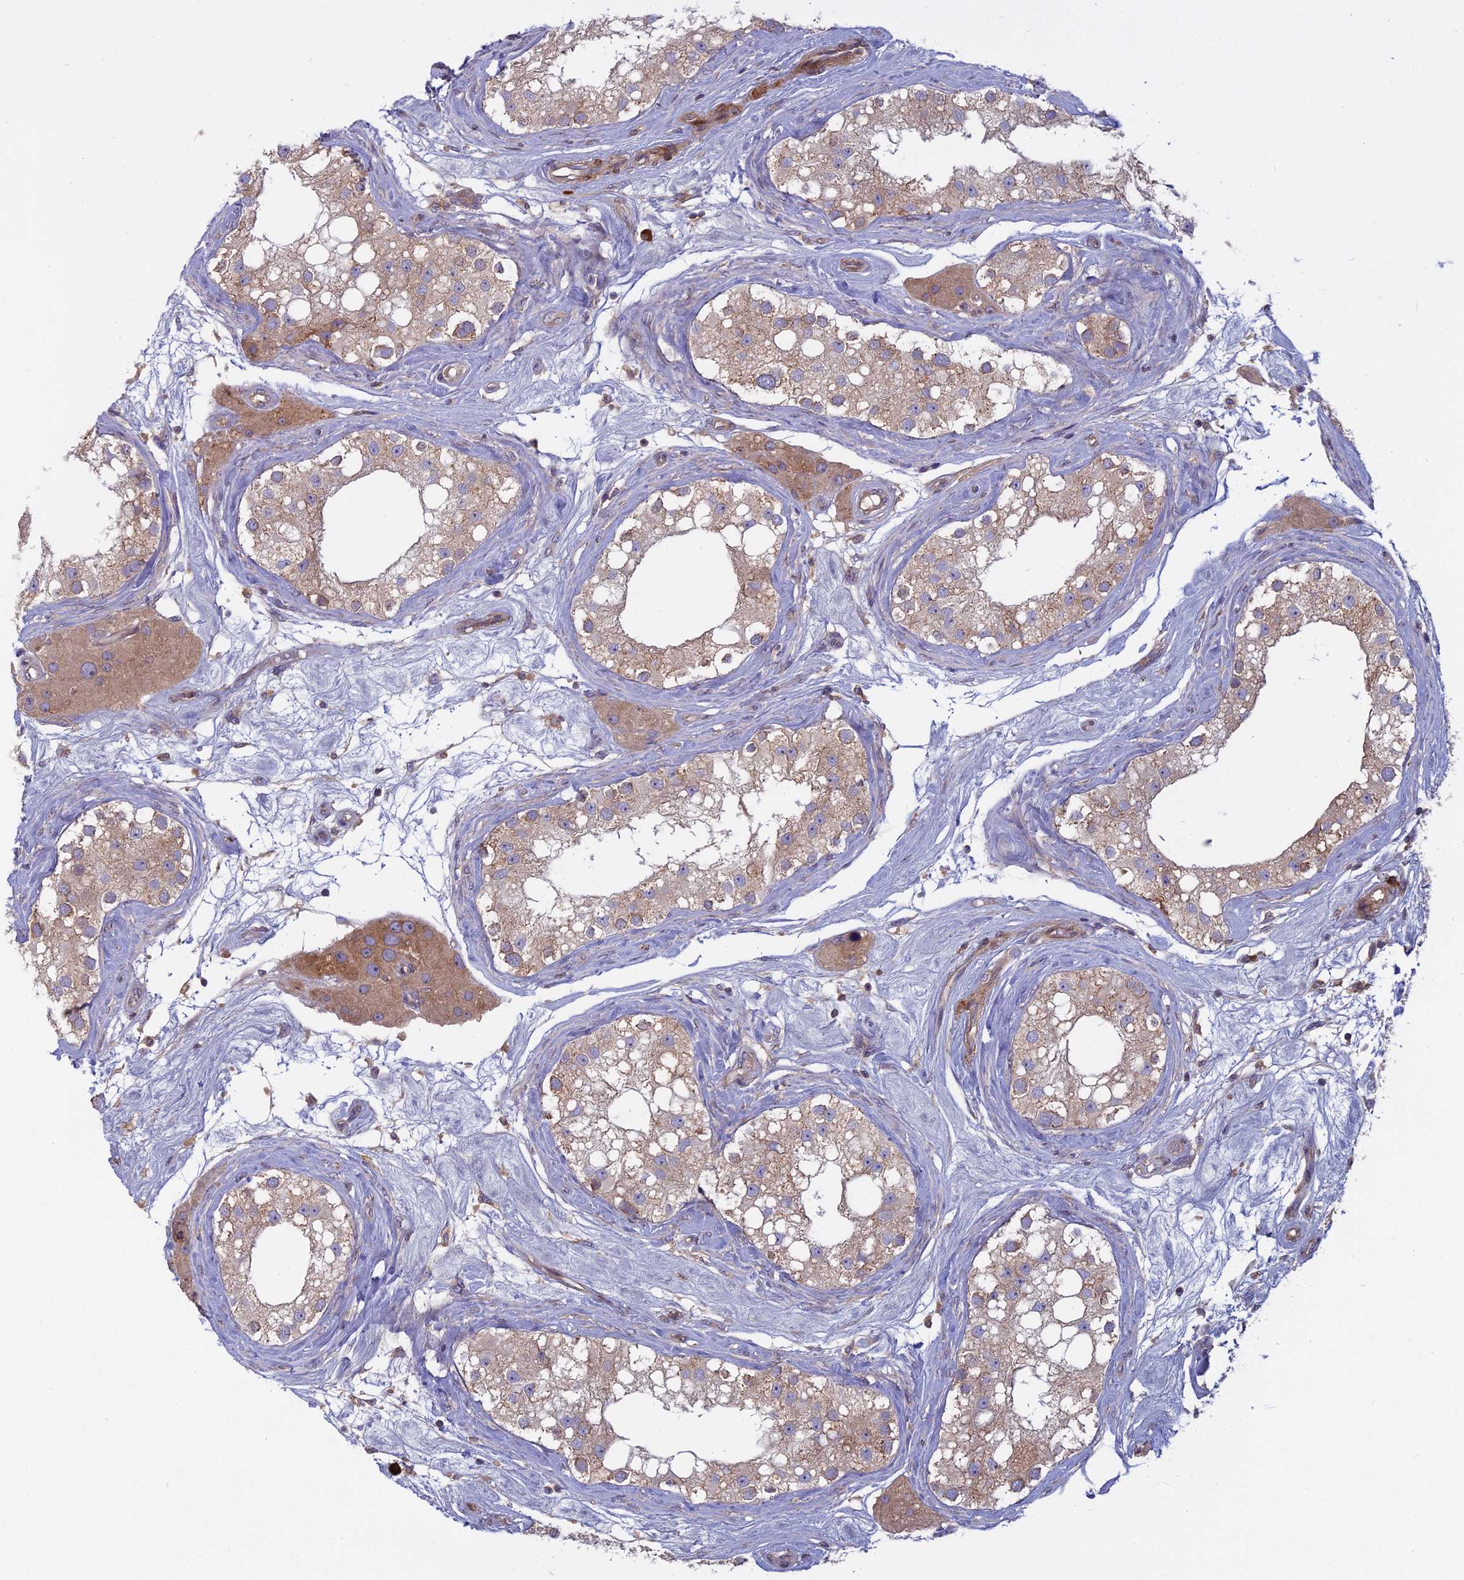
{"staining": {"intensity": "moderate", "quantity": "<25%", "location": "cytoplasmic/membranous"}, "tissue": "testis", "cell_type": "Cells in seminiferous ducts", "image_type": "normal", "snomed": [{"axis": "morphology", "description": "Normal tissue, NOS"}, {"axis": "topography", "description": "Testis"}], "caption": "Immunohistochemical staining of normal testis demonstrates <25% levels of moderate cytoplasmic/membranous protein expression in approximately <25% of cells in seminiferous ducts. (brown staining indicates protein expression, while blue staining denotes nuclei).", "gene": "TMEM208", "patient": {"sex": "male", "age": 84}}